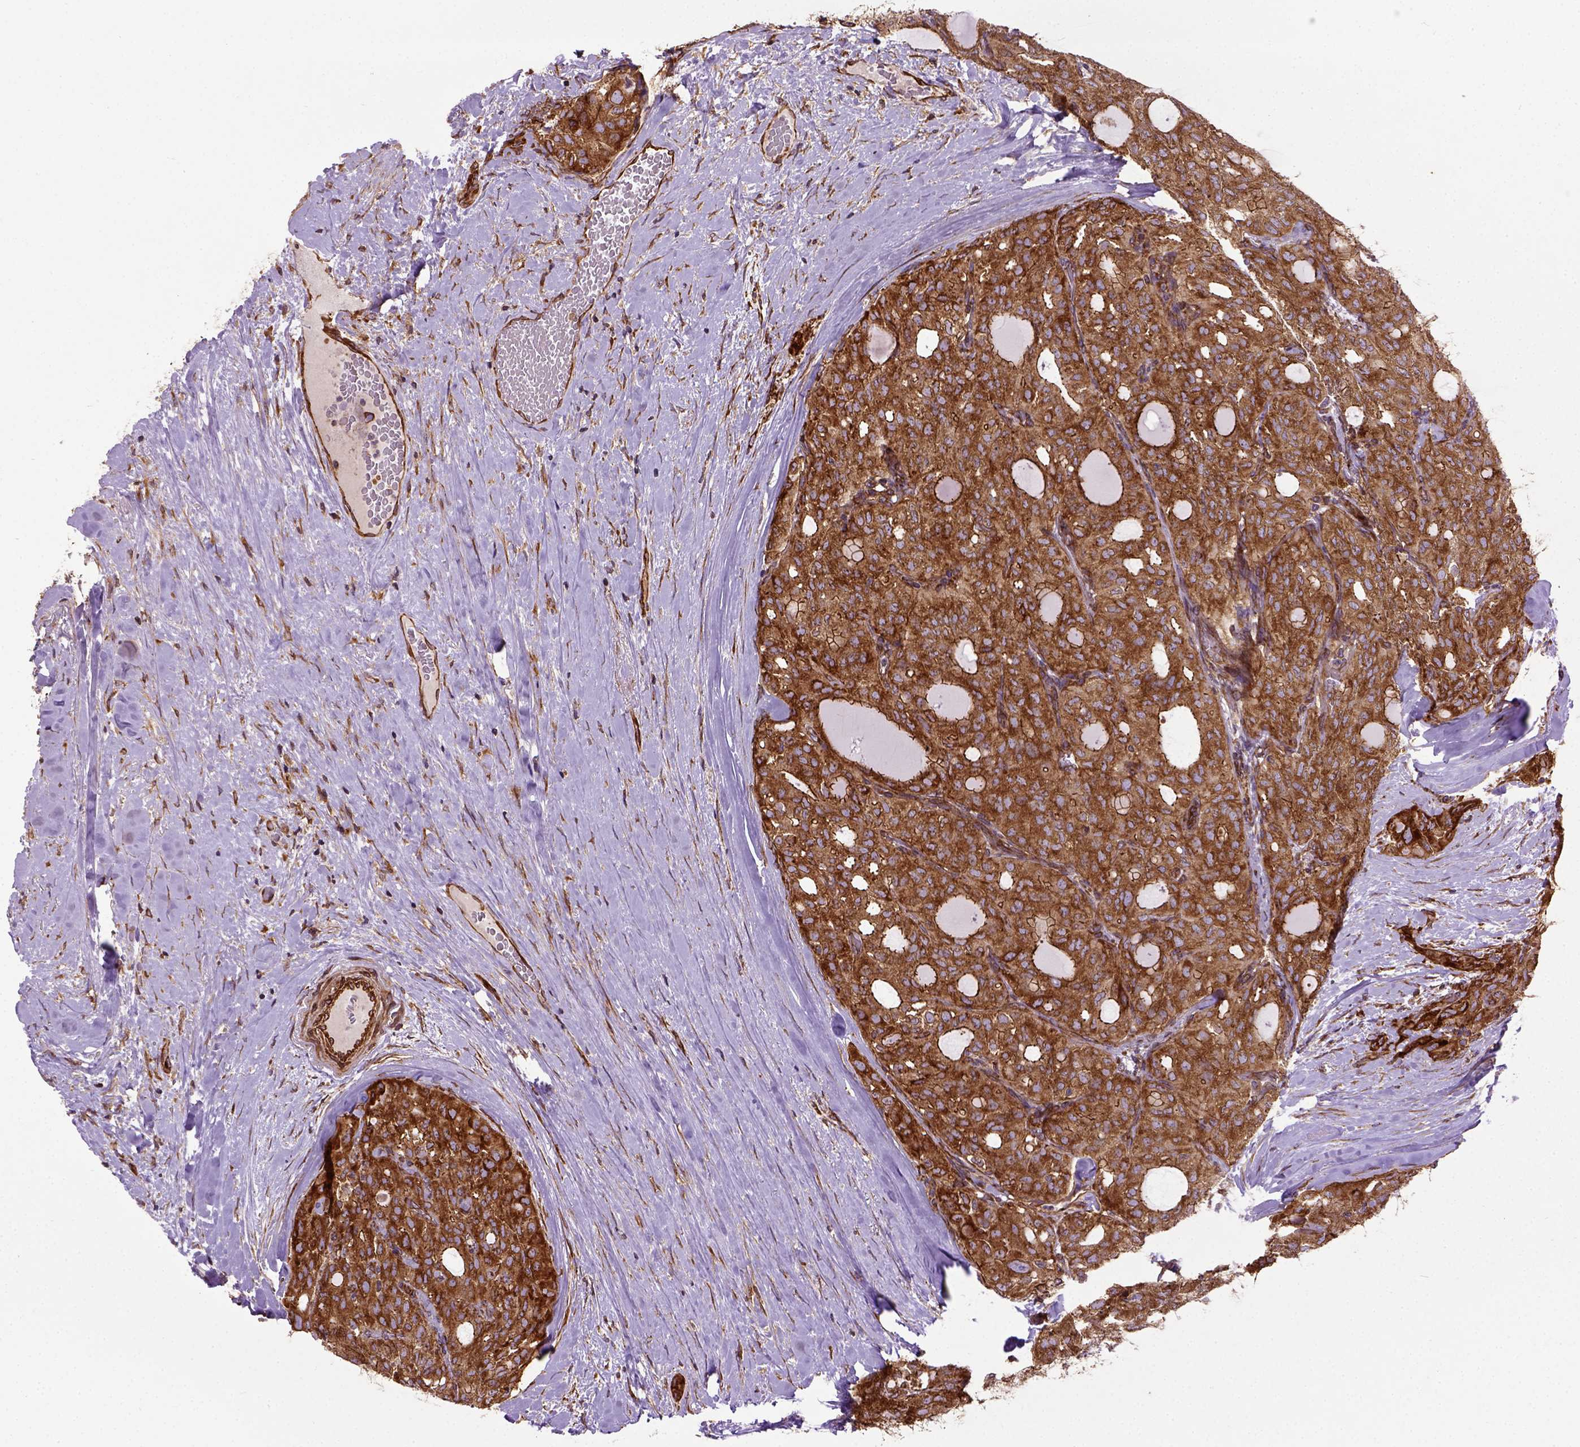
{"staining": {"intensity": "strong", "quantity": ">75%", "location": "cytoplasmic/membranous"}, "tissue": "thyroid cancer", "cell_type": "Tumor cells", "image_type": "cancer", "snomed": [{"axis": "morphology", "description": "Follicular adenoma carcinoma, NOS"}, {"axis": "topography", "description": "Thyroid gland"}], "caption": "Immunohistochemical staining of human follicular adenoma carcinoma (thyroid) exhibits strong cytoplasmic/membranous protein staining in approximately >75% of tumor cells.", "gene": "CAPRIN1", "patient": {"sex": "male", "age": 75}}